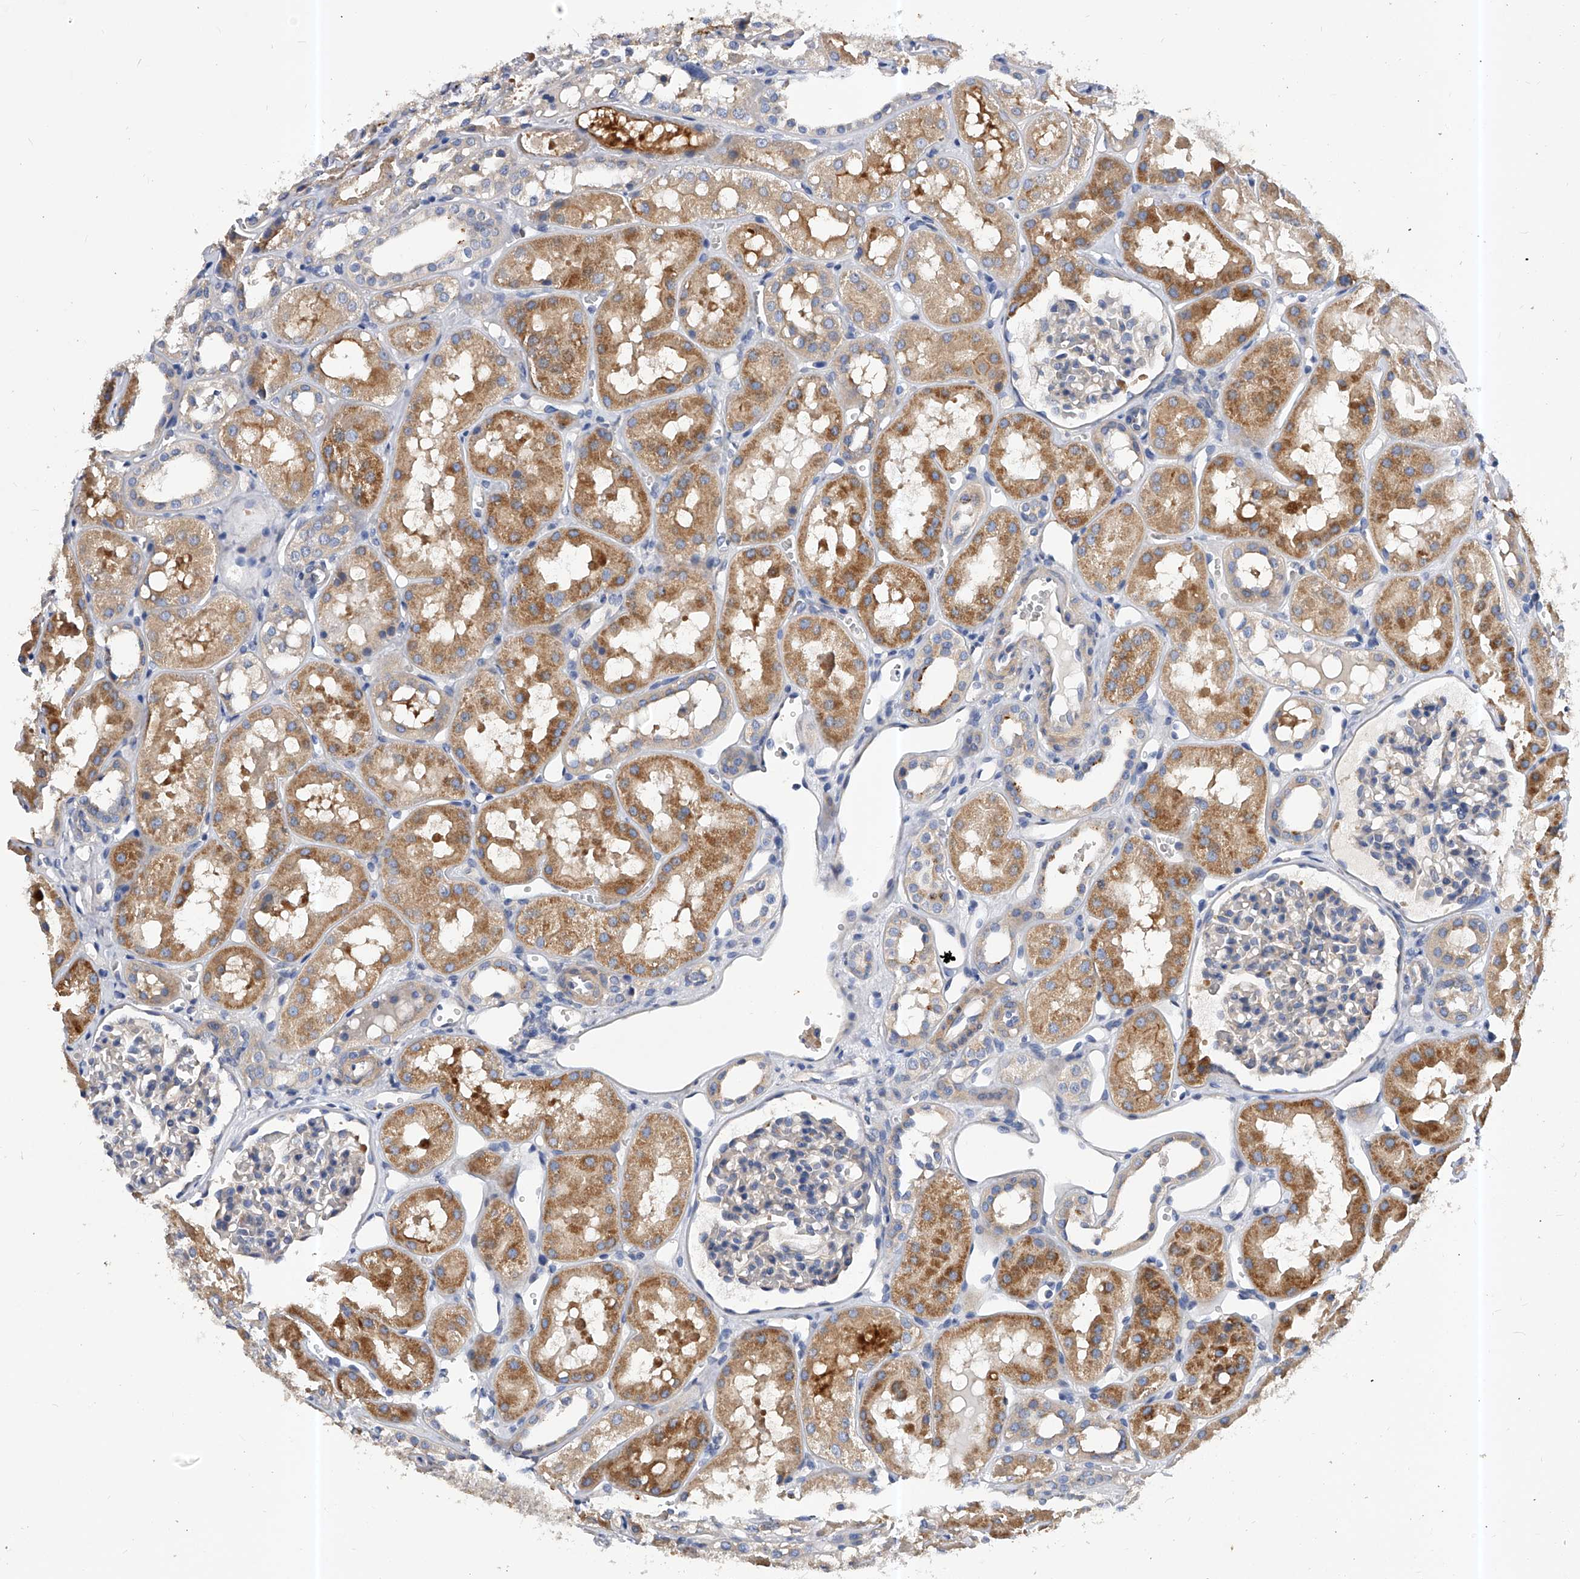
{"staining": {"intensity": "negative", "quantity": "none", "location": "none"}, "tissue": "kidney", "cell_type": "Cells in glomeruli", "image_type": "normal", "snomed": [{"axis": "morphology", "description": "Normal tissue, NOS"}, {"axis": "topography", "description": "Kidney"}], "caption": "IHC photomicrograph of benign kidney: kidney stained with DAB (3,3'-diaminobenzidine) reveals no significant protein expression in cells in glomeruli.", "gene": "PPP5C", "patient": {"sex": "male", "age": 16}}